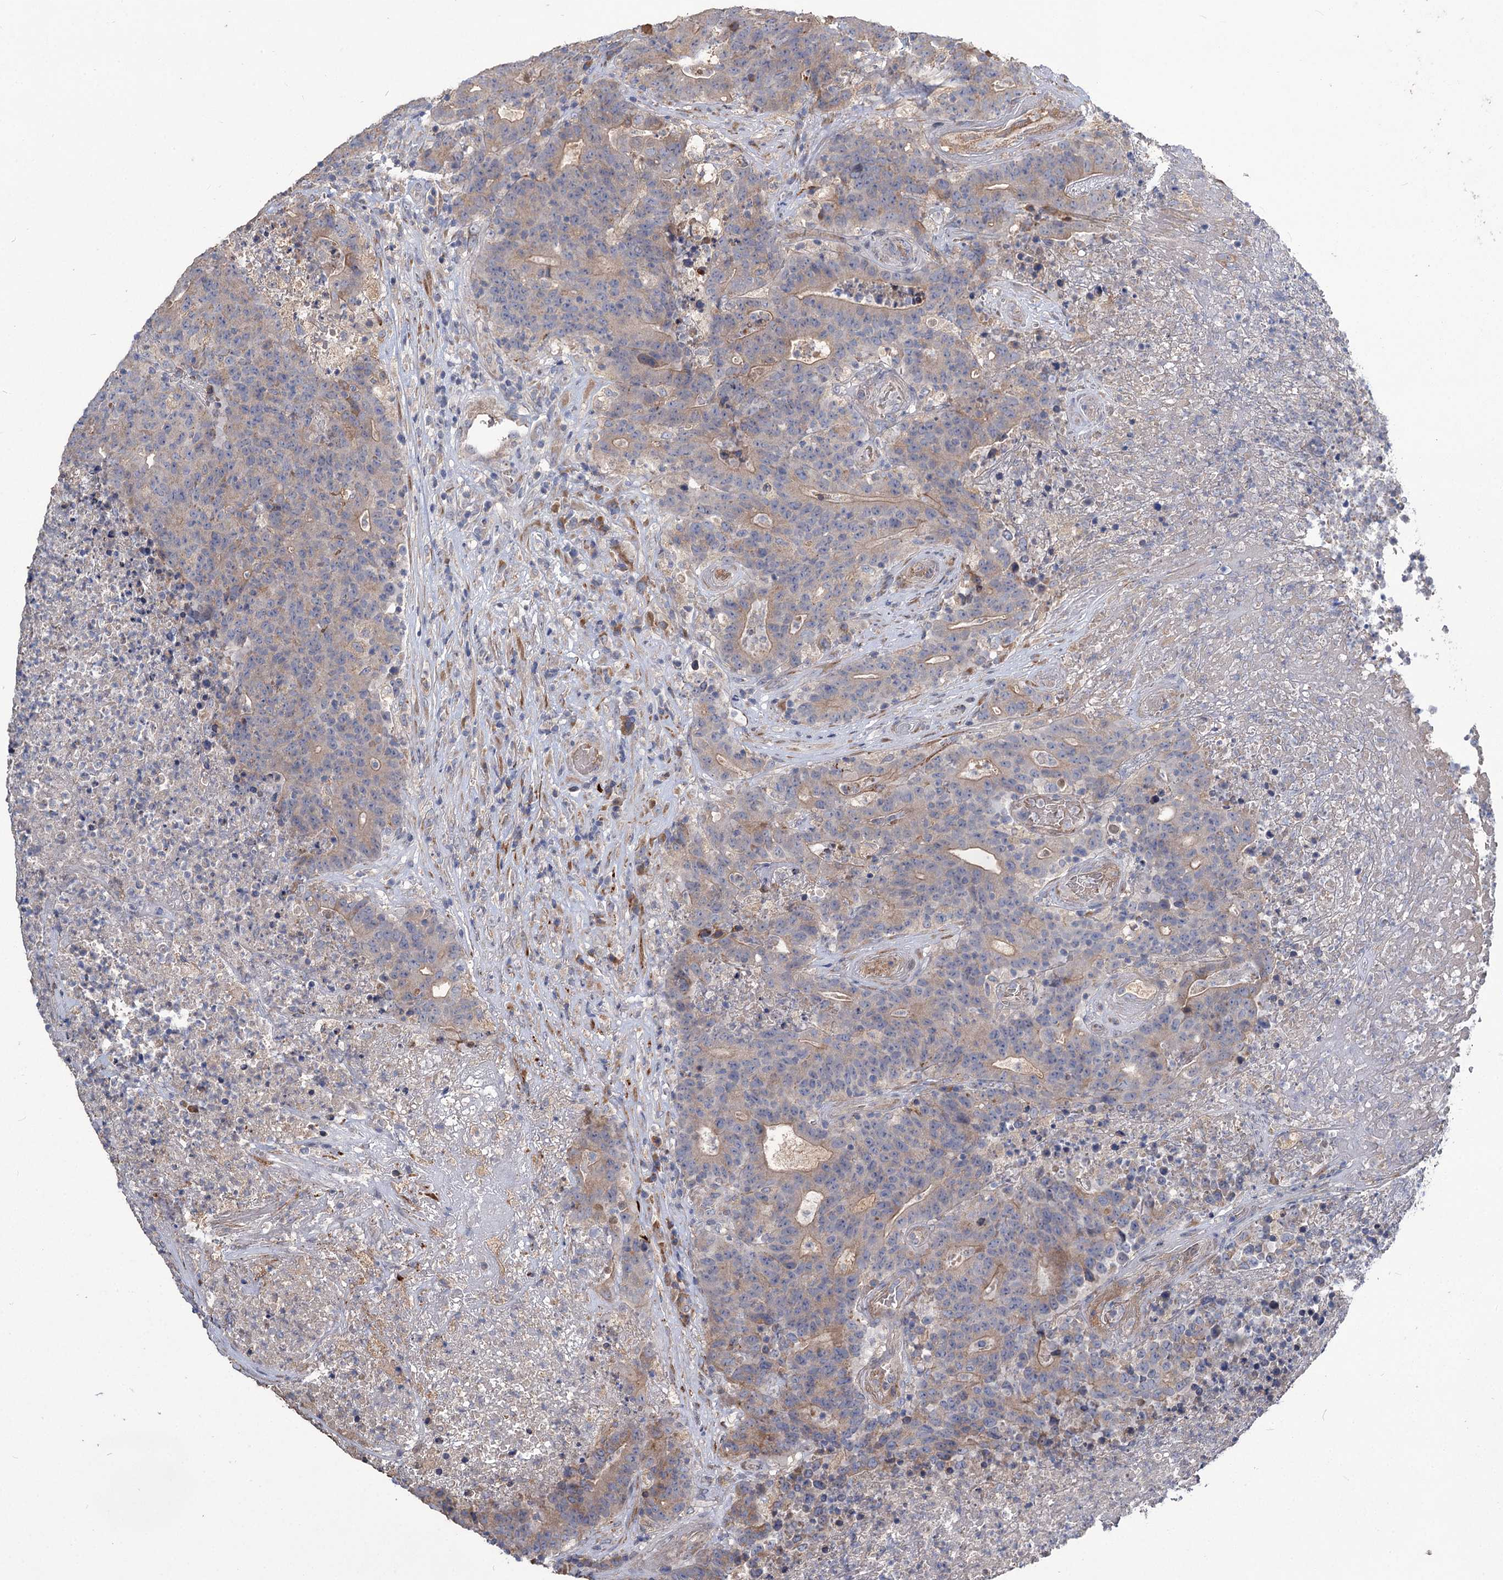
{"staining": {"intensity": "weak", "quantity": "<25%", "location": "cytoplasmic/membranous"}, "tissue": "colorectal cancer", "cell_type": "Tumor cells", "image_type": "cancer", "snomed": [{"axis": "morphology", "description": "Adenocarcinoma, NOS"}, {"axis": "topography", "description": "Colon"}], "caption": "Tumor cells show no significant staining in colorectal cancer (adenocarcinoma).", "gene": "URAD", "patient": {"sex": "female", "age": 75}}